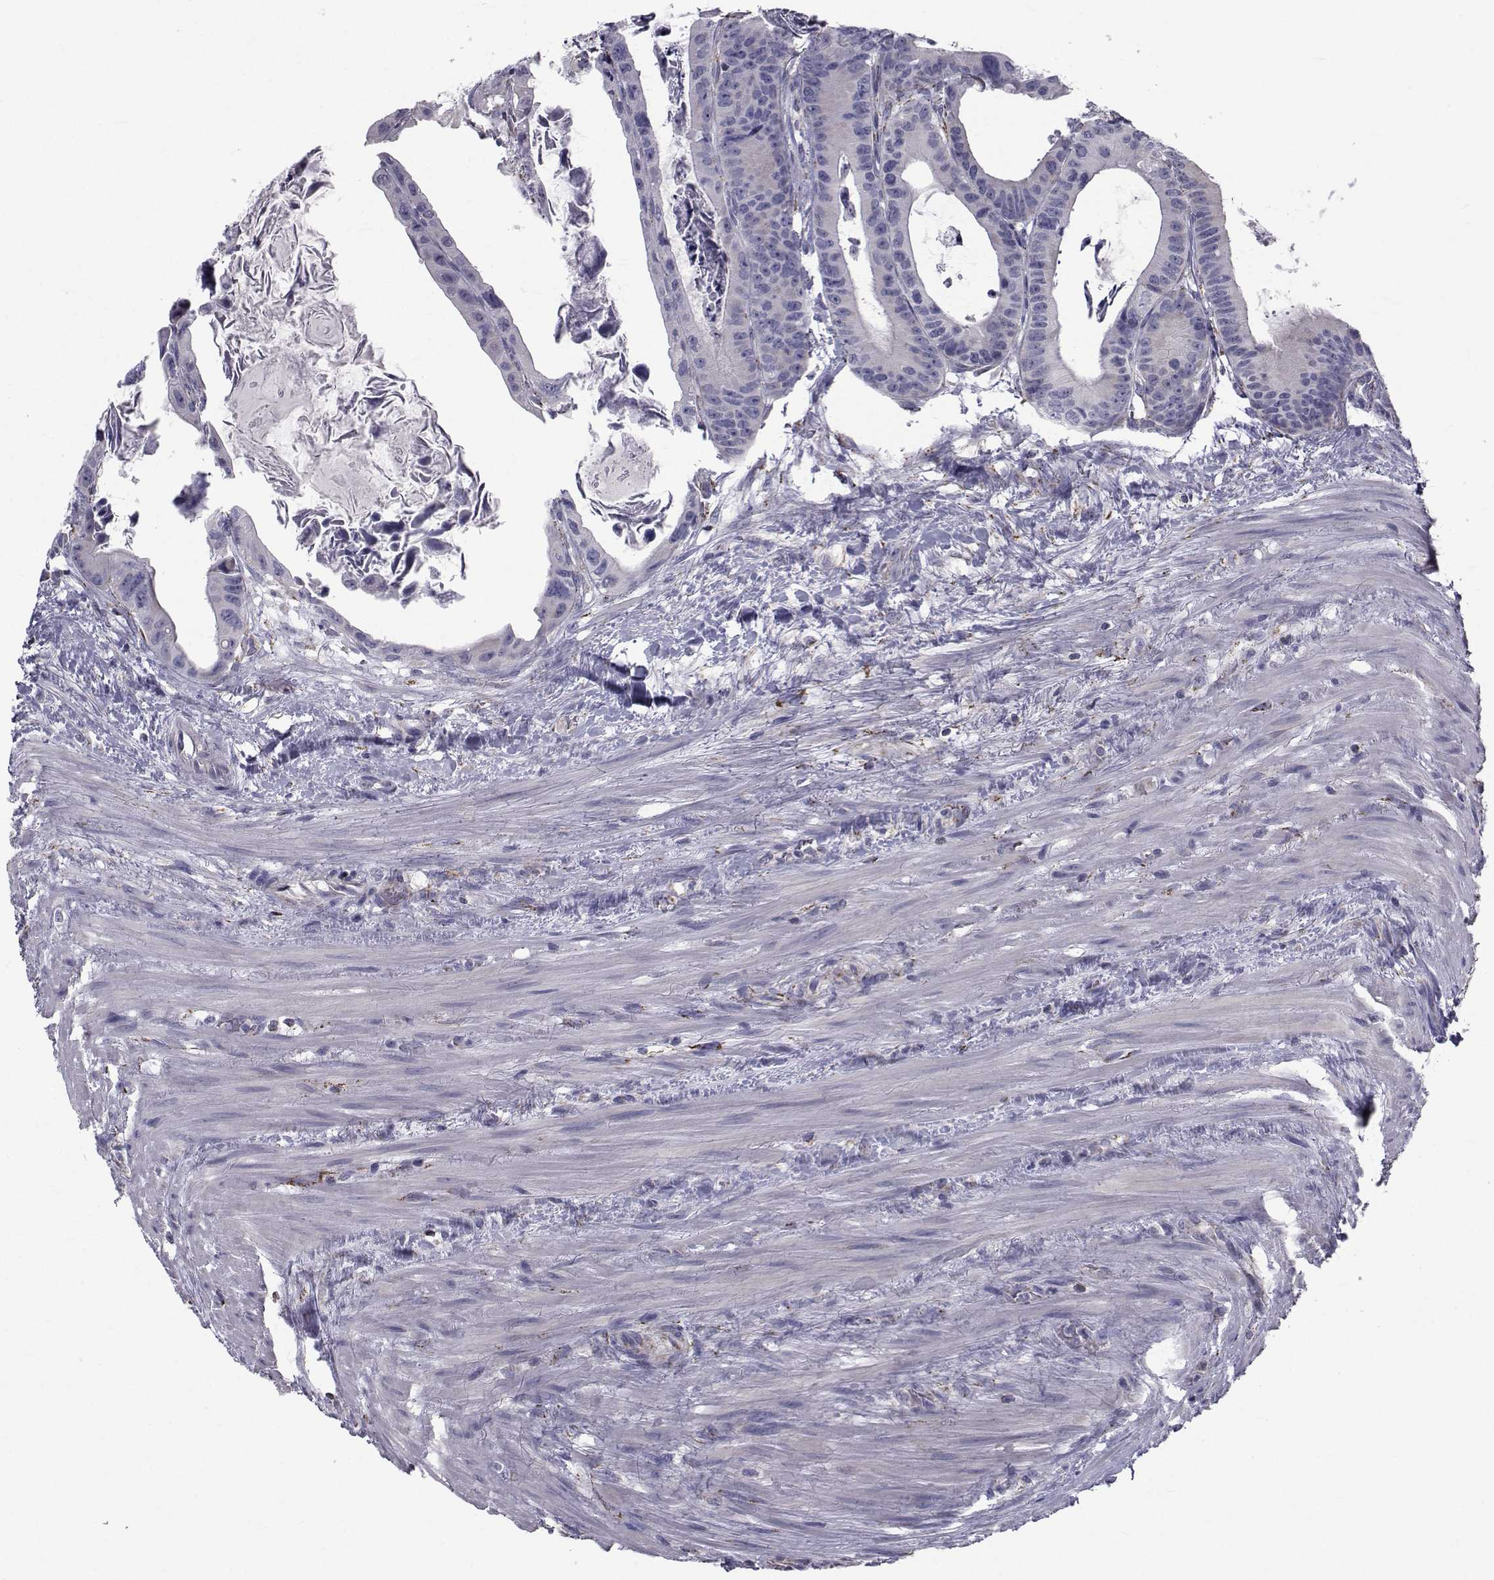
{"staining": {"intensity": "negative", "quantity": "none", "location": "none"}, "tissue": "colorectal cancer", "cell_type": "Tumor cells", "image_type": "cancer", "snomed": [{"axis": "morphology", "description": "Adenocarcinoma, NOS"}, {"axis": "topography", "description": "Rectum"}], "caption": "The photomicrograph displays no staining of tumor cells in adenocarcinoma (colorectal).", "gene": "FDXR", "patient": {"sex": "male", "age": 64}}